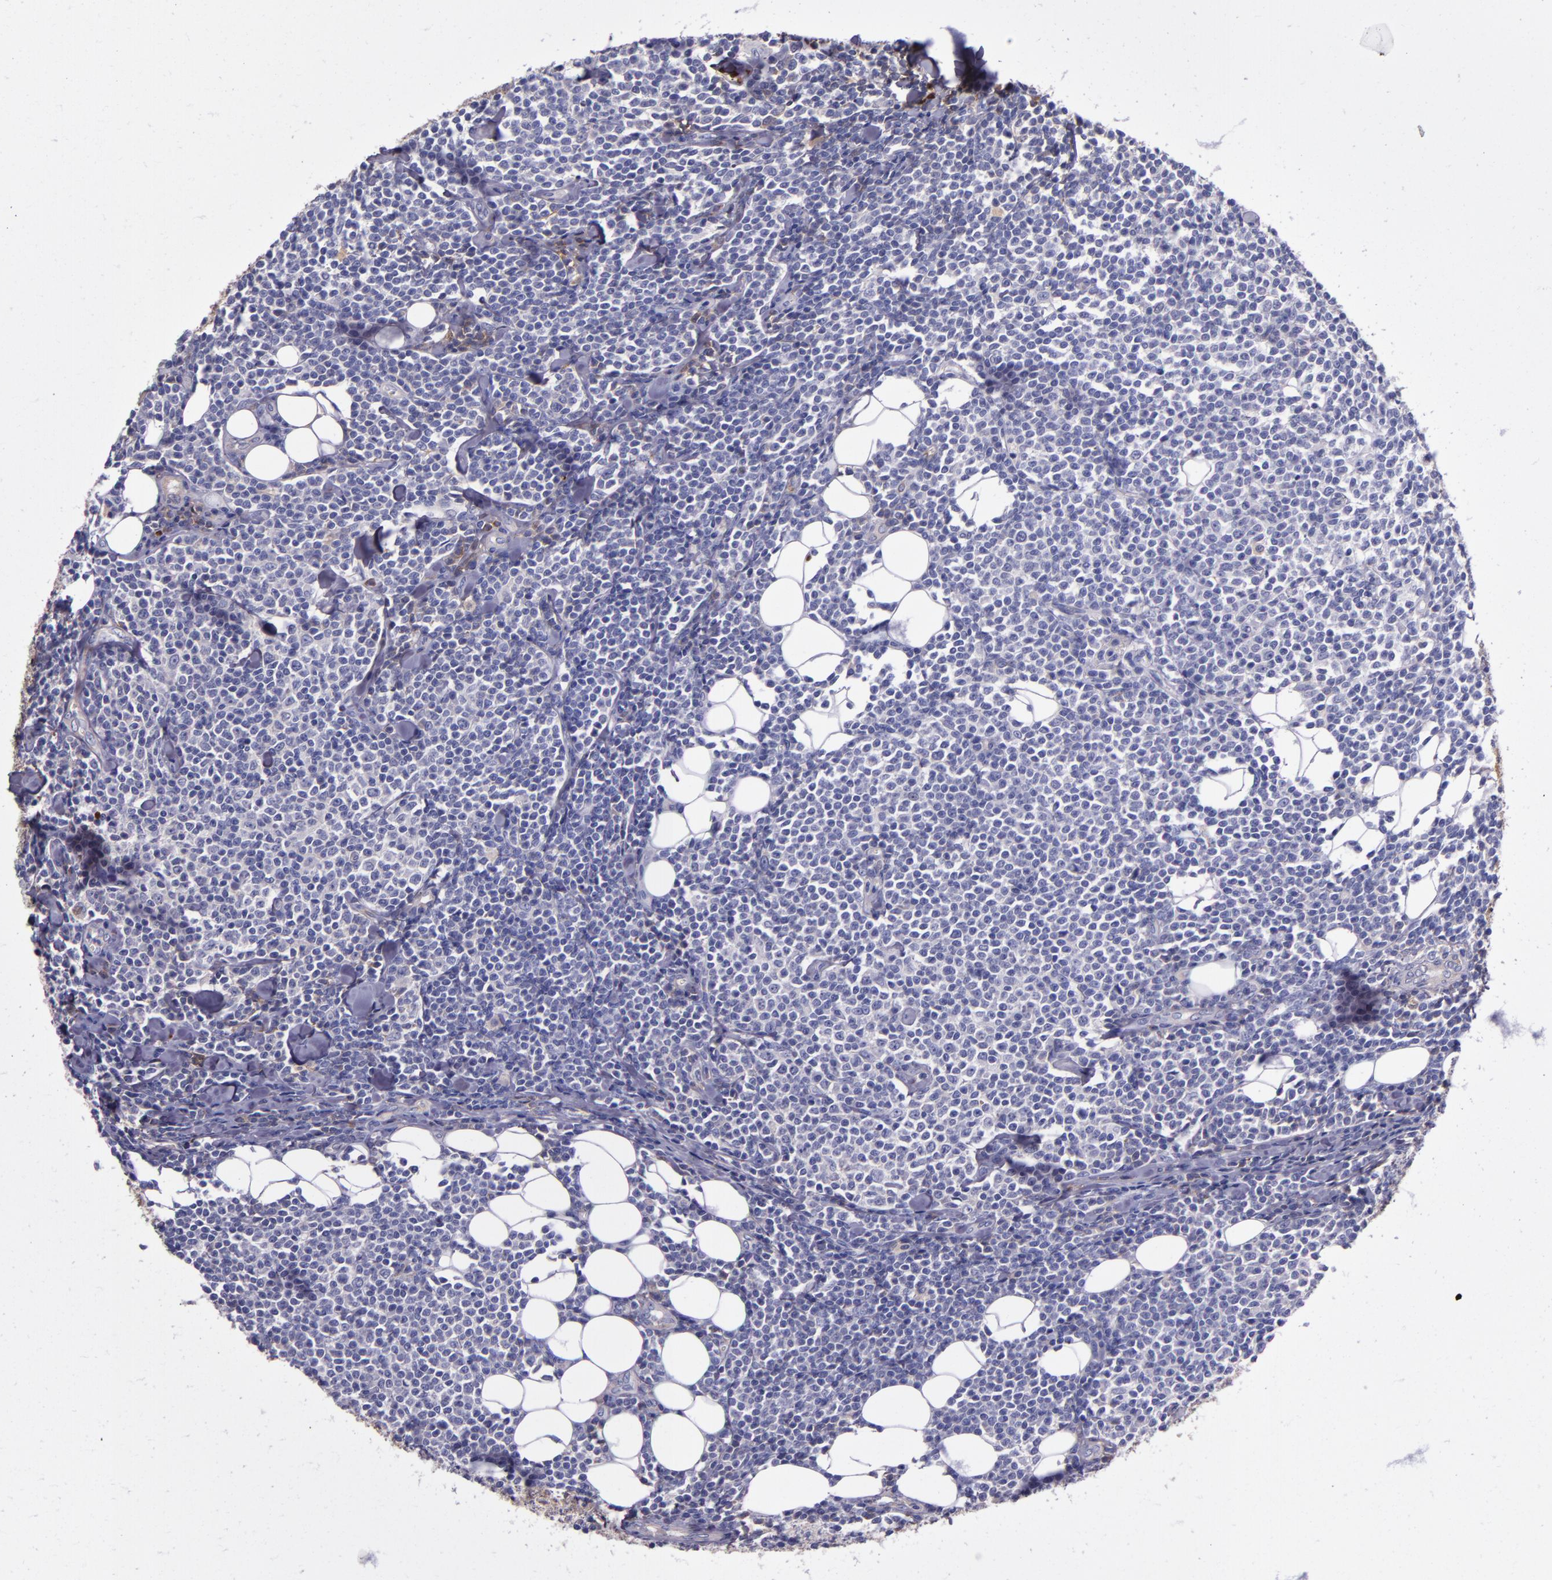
{"staining": {"intensity": "negative", "quantity": "none", "location": "none"}, "tissue": "lymphoma", "cell_type": "Tumor cells", "image_type": "cancer", "snomed": [{"axis": "morphology", "description": "Malignant lymphoma, non-Hodgkin's type, Low grade"}, {"axis": "topography", "description": "Soft tissue"}], "caption": "The image reveals no significant staining in tumor cells of lymphoma. (DAB (3,3'-diaminobenzidine) immunohistochemistry (IHC) with hematoxylin counter stain).", "gene": "CLEC3B", "patient": {"sex": "male", "age": 92}}